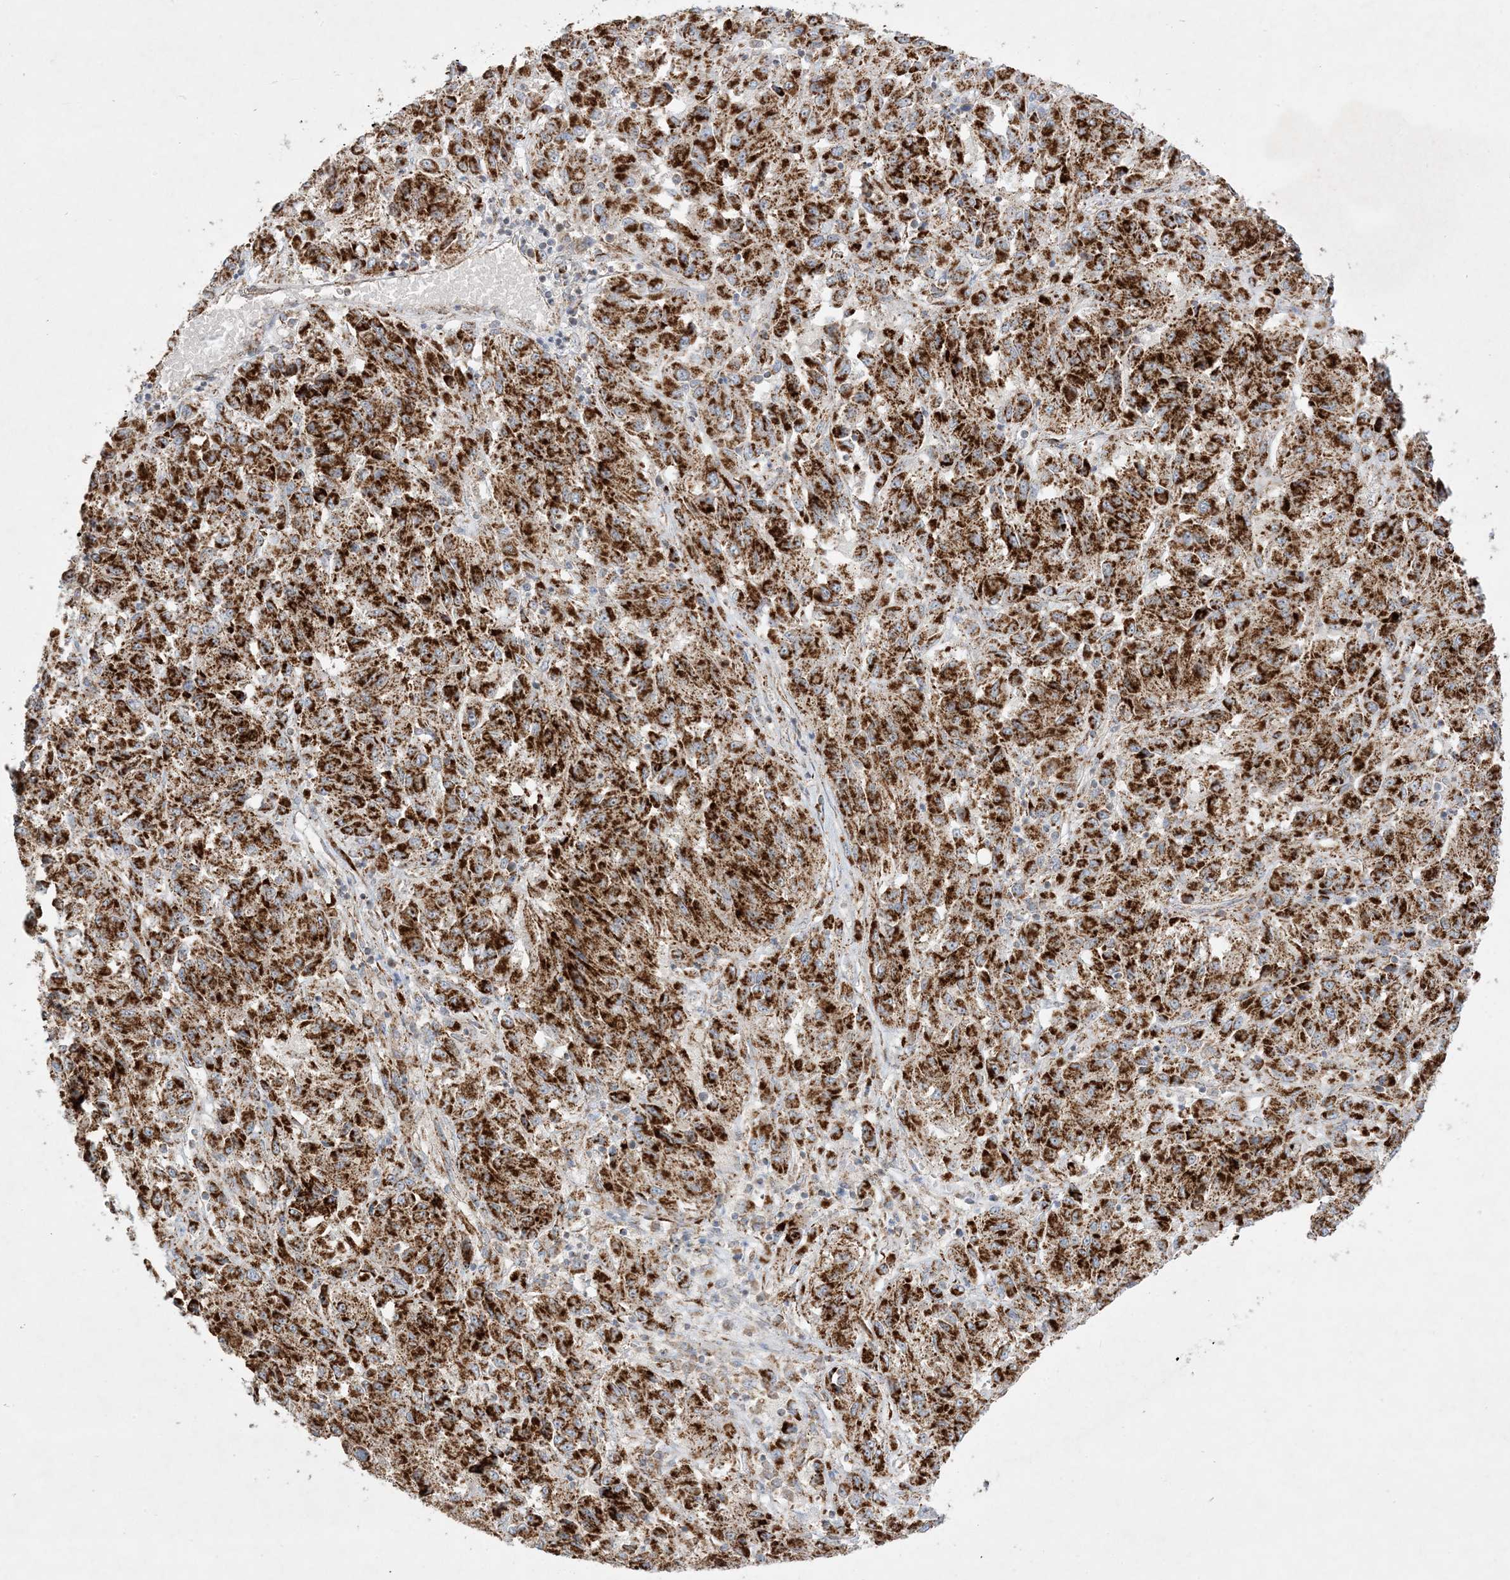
{"staining": {"intensity": "strong", "quantity": ">75%", "location": "cytoplasmic/membranous"}, "tissue": "melanoma", "cell_type": "Tumor cells", "image_type": "cancer", "snomed": [{"axis": "morphology", "description": "Malignant melanoma, Metastatic site"}, {"axis": "topography", "description": "Lung"}], "caption": "Protein expression analysis of human melanoma reveals strong cytoplasmic/membranous positivity in approximately >75% of tumor cells. Ihc stains the protein of interest in brown and the nuclei are stained blue.", "gene": "NDUFAF3", "patient": {"sex": "male", "age": 64}}